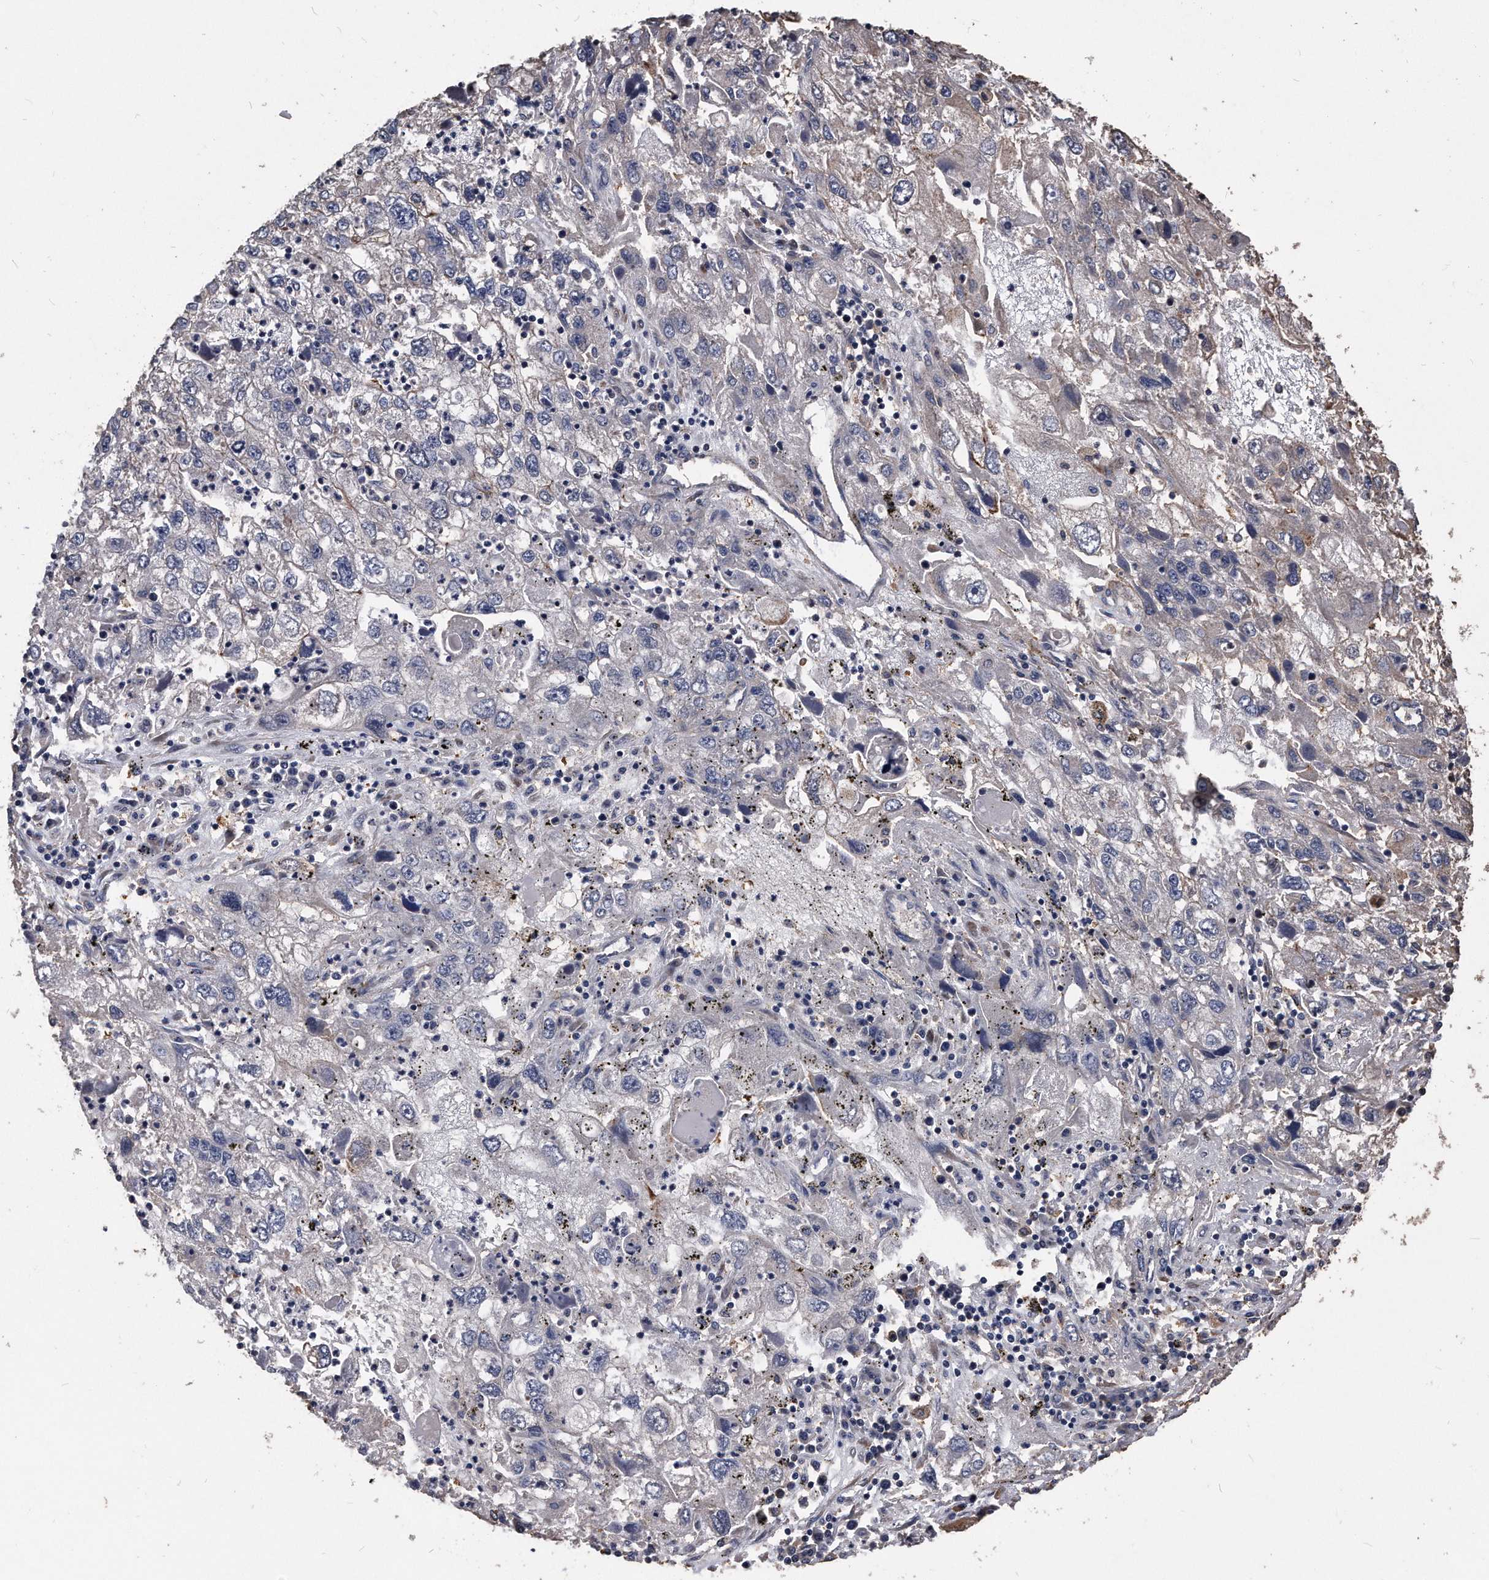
{"staining": {"intensity": "negative", "quantity": "none", "location": "none"}, "tissue": "endometrial cancer", "cell_type": "Tumor cells", "image_type": "cancer", "snomed": [{"axis": "morphology", "description": "Adenocarcinoma, NOS"}, {"axis": "topography", "description": "Endometrium"}], "caption": "This is a histopathology image of immunohistochemistry staining of endometrial cancer, which shows no staining in tumor cells.", "gene": "IL20RA", "patient": {"sex": "female", "age": 49}}